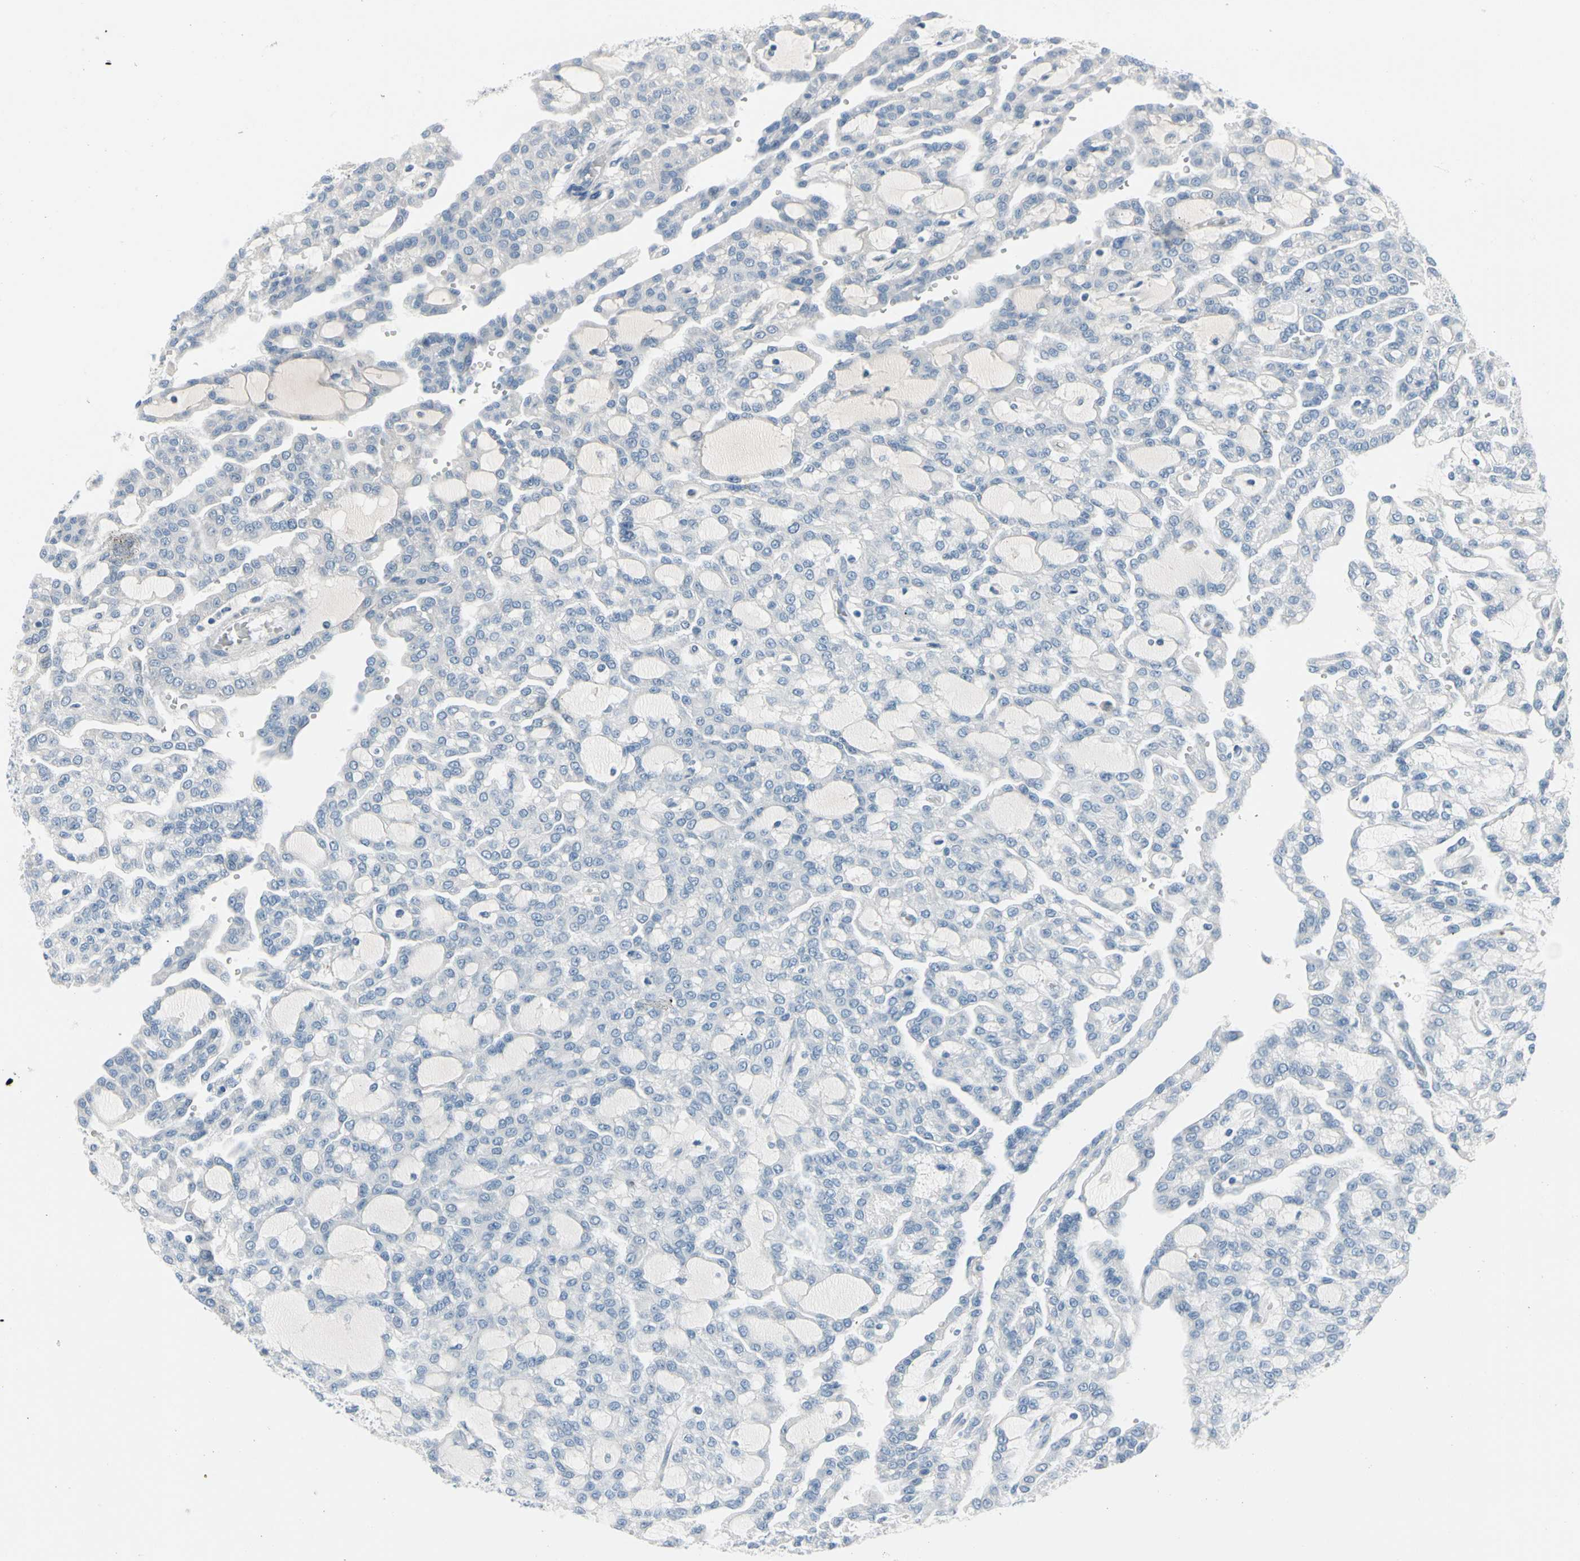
{"staining": {"intensity": "negative", "quantity": "none", "location": "none"}, "tissue": "renal cancer", "cell_type": "Tumor cells", "image_type": "cancer", "snomed": [{"axis": "morphology", "description": "Adenocarcinoma, NOS"}, {"axis": "topography", "description": "Kidney"}], "caption": "Immunohistochemistry (IHC) of human renal adenocarcinoma shows no positivity in tumor cells.", "gene": "PGR", "patient": {"sex": "male", "age": 63}}